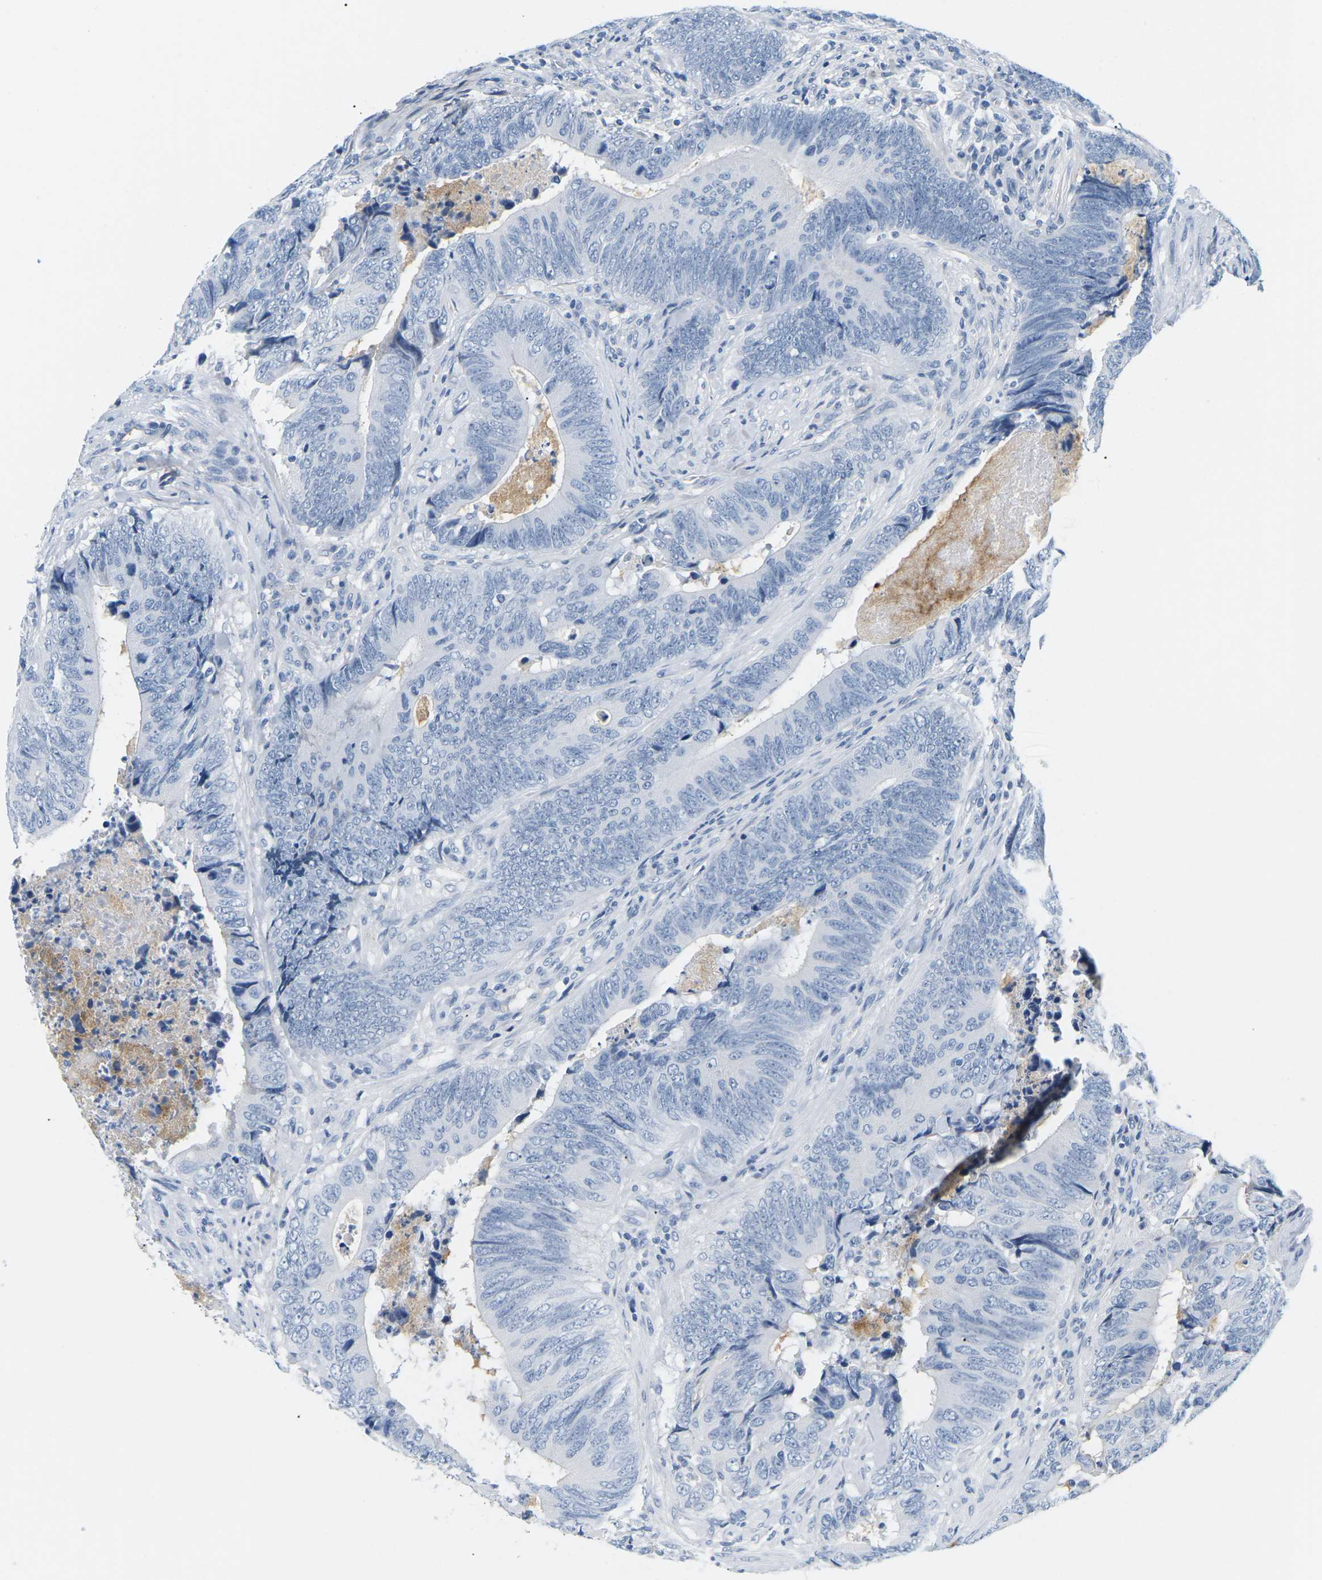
{"staining": {"intensity": "negative", "quantity": "none", "location": "none"}, "tissue": "colorectal cancer", "cell_type": "Tumor cells", "image_type": "cancer", "snomed": [{"axis": "morphology", "description": "Normal tissue, NOS"}, {"axis": "morphology", "description": "Adenocarcinoma, NOS"}, {"axis": "topography", "description": "Colon"}], "caption": "Tumor cells show no significant staining in colorectal adenocarcinoma.", "gene": "APOB", "patient": {"sex": "male", "age": 56}}